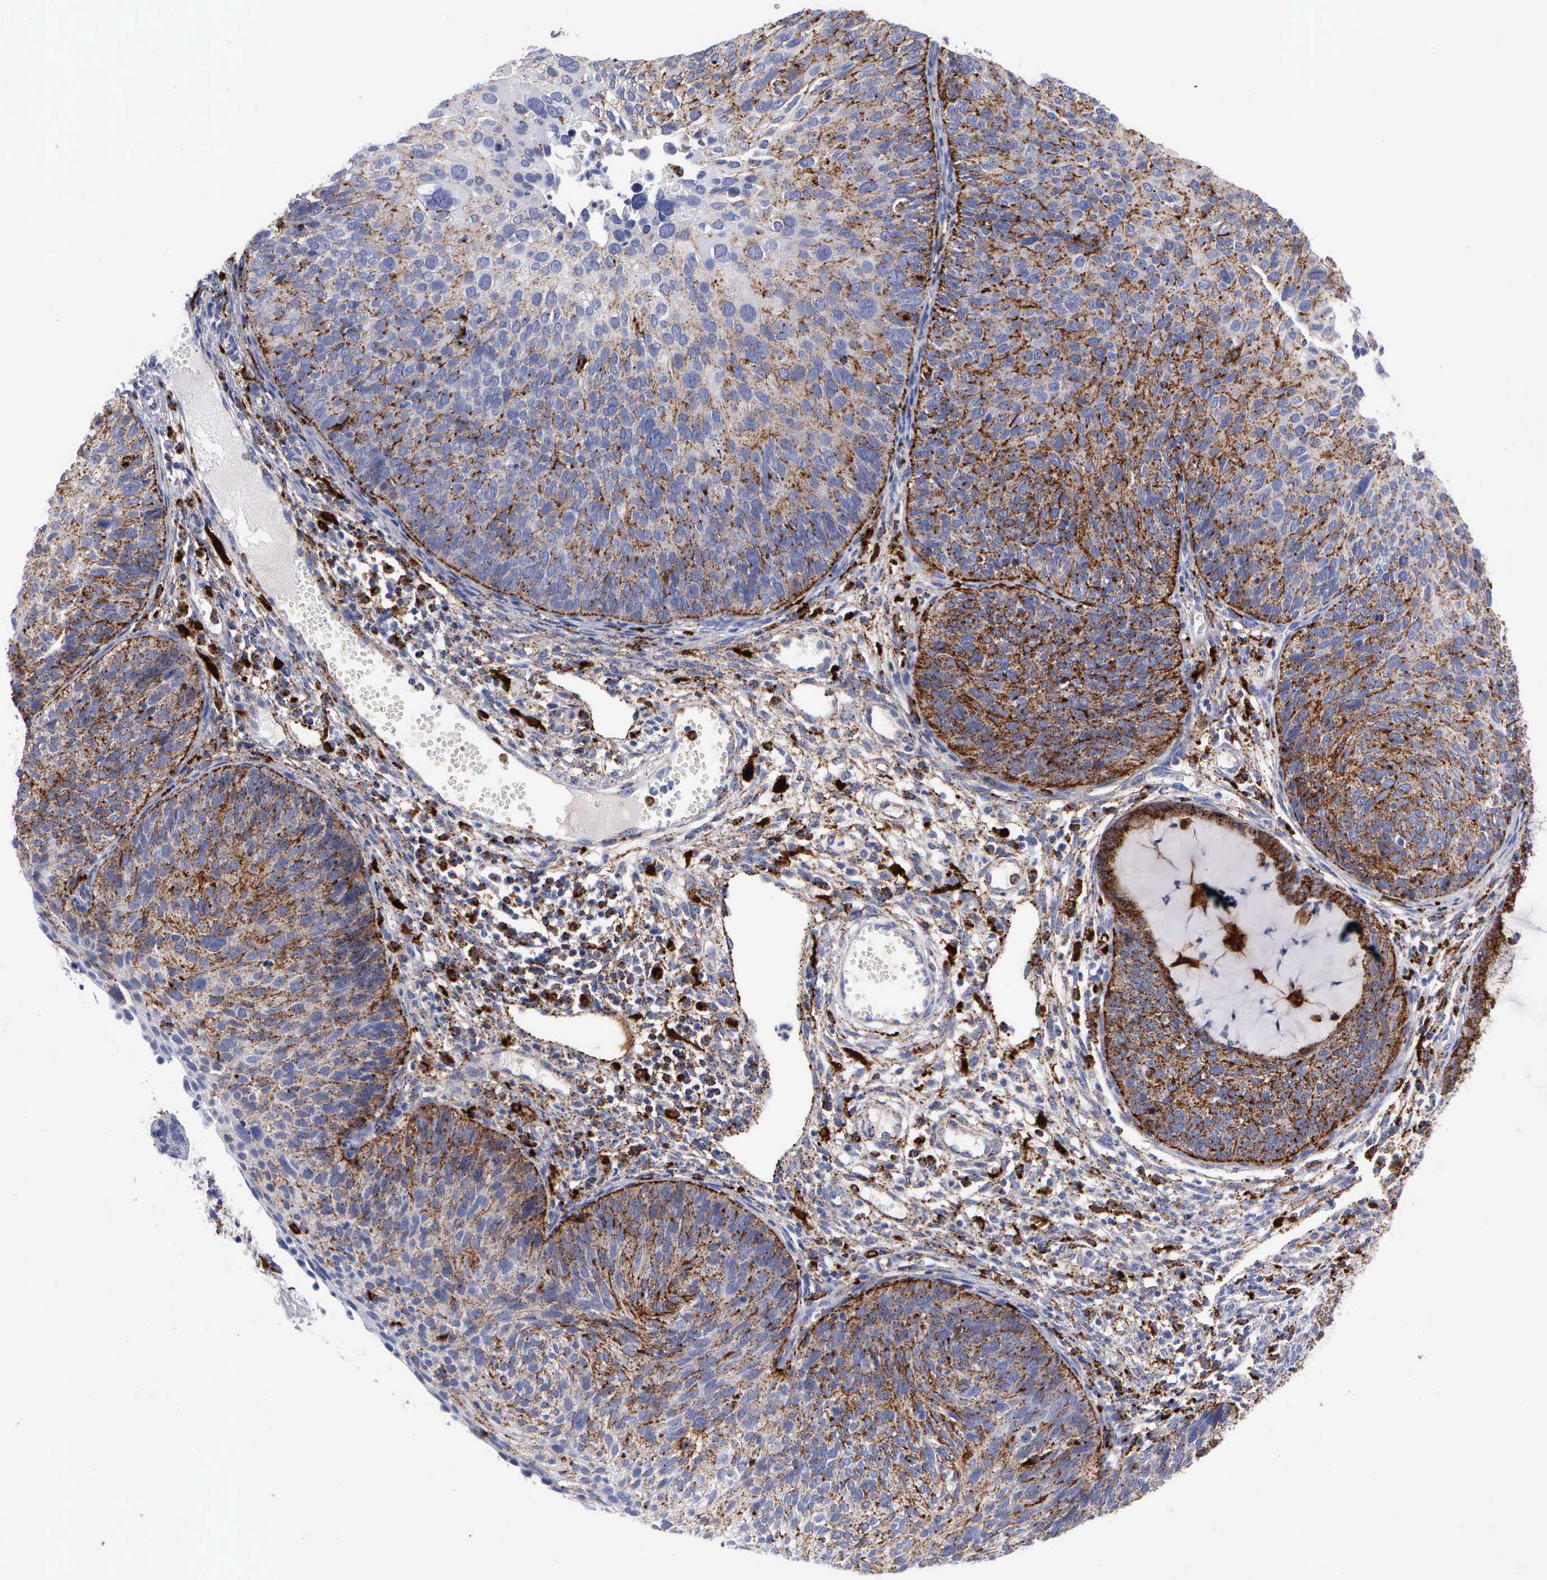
{"staining": {"intensity": "moderate", "quantity": "25%-75%", "location": "cytoplasmic/membranous"}, "tissue": "cervical cancer", "cell_type": "Tumor cells", "image_type": "cancer", "snomed": [{"axis": "morphology", "description": "Squamous cell carcinoma, NOS"}, {"axis": "topography", "description": "Cervix"}], "caption": "Immunohistochemistry (IHC) (DAB (3,3'-diaminobenzidine)) staining of human cervical cancer (squamous cell carcinoma) displays moderate cytoplasmic/membranous protein staining in approximately 25%-75% of tumor cells.", "gene": "CTSH", "patient": {"sex": "female", "age": 36}}